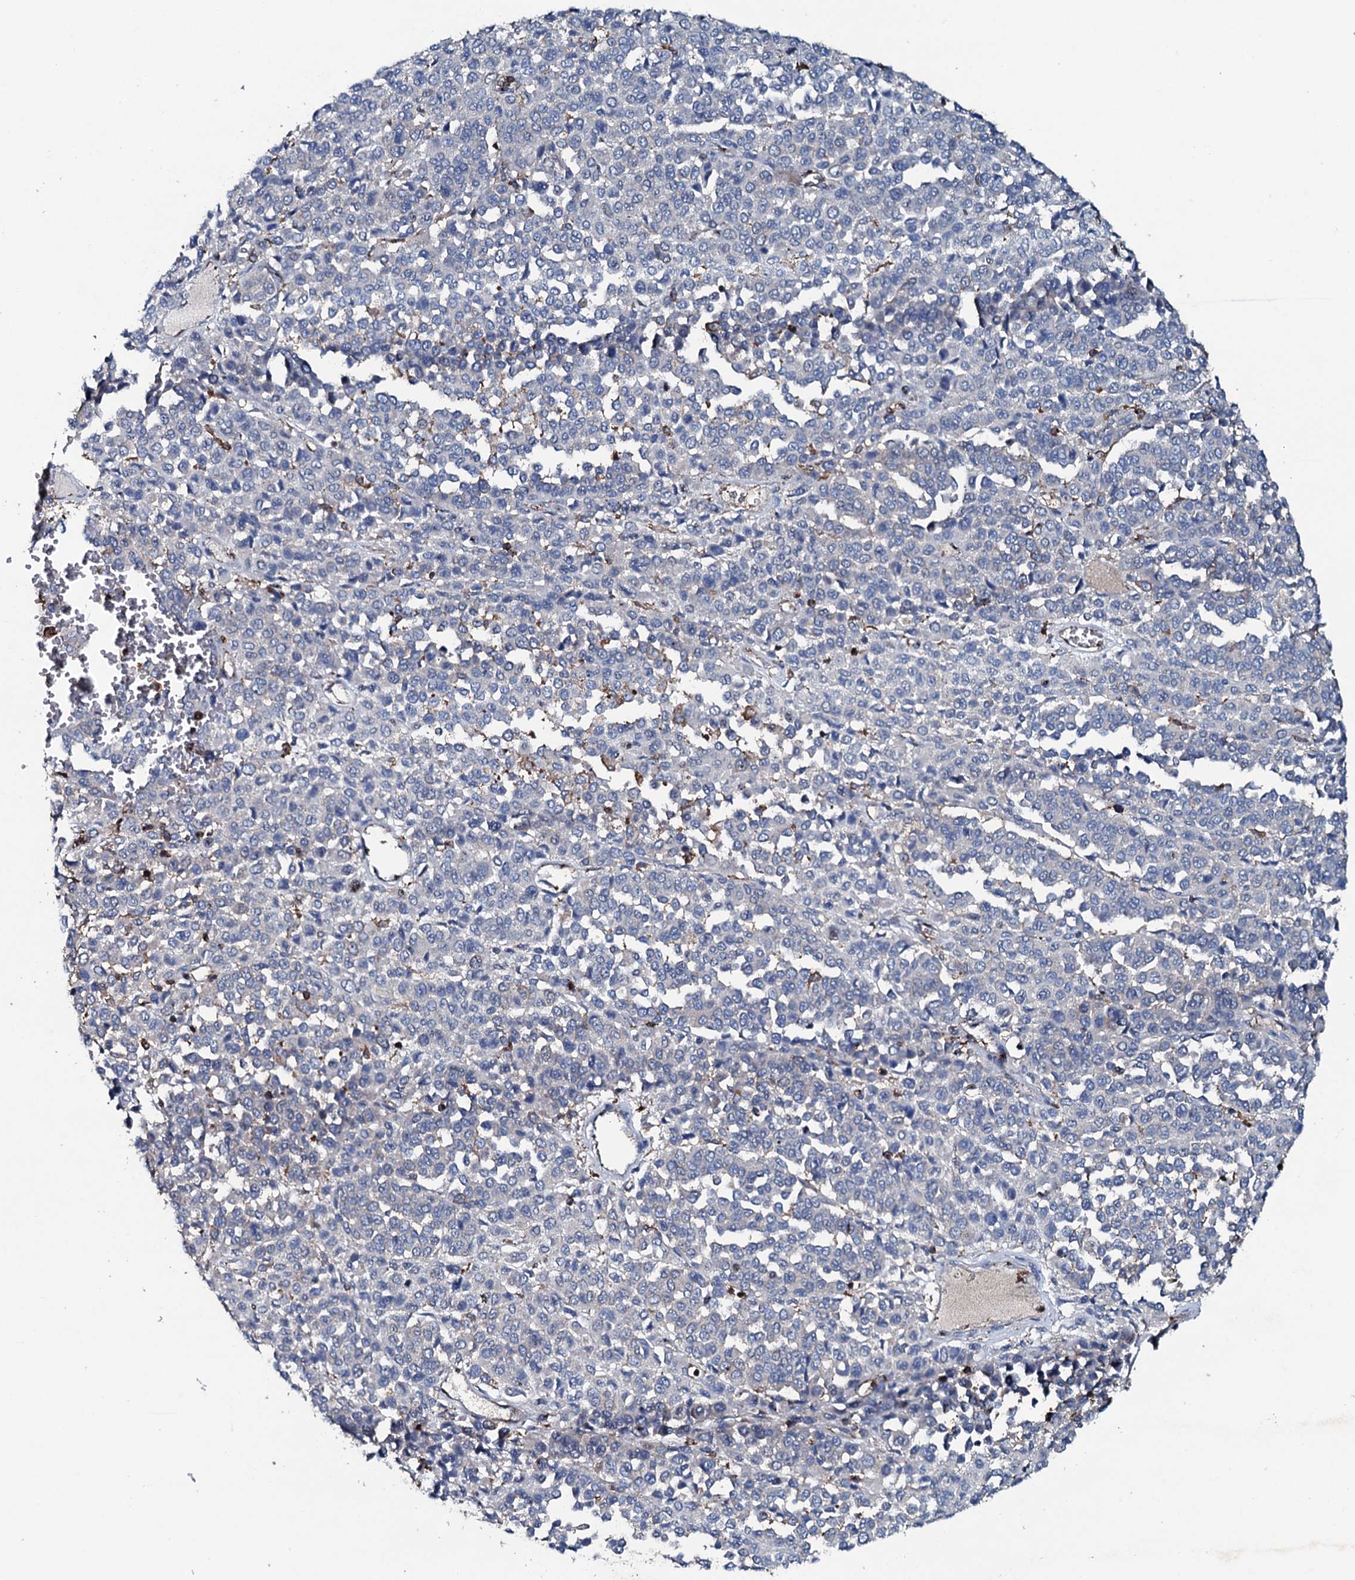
{"staining": {"intensity": "negative", "quantity": "none", "location": "none"}, "tissue": "melanoma", "cell_type": "Tumor cells", "image_type": "cancer", "snomed": [{"axis": "morphology", "description": "Malignant melanoma, Metastatic site"}, {"axis": "topography", "description": "Pancreas"}], "caption": "Tumor cells are negative for protein expression in human melanoma.", "gene": "MS4A4E", "patient": {"sex": "female", "age": 30}}